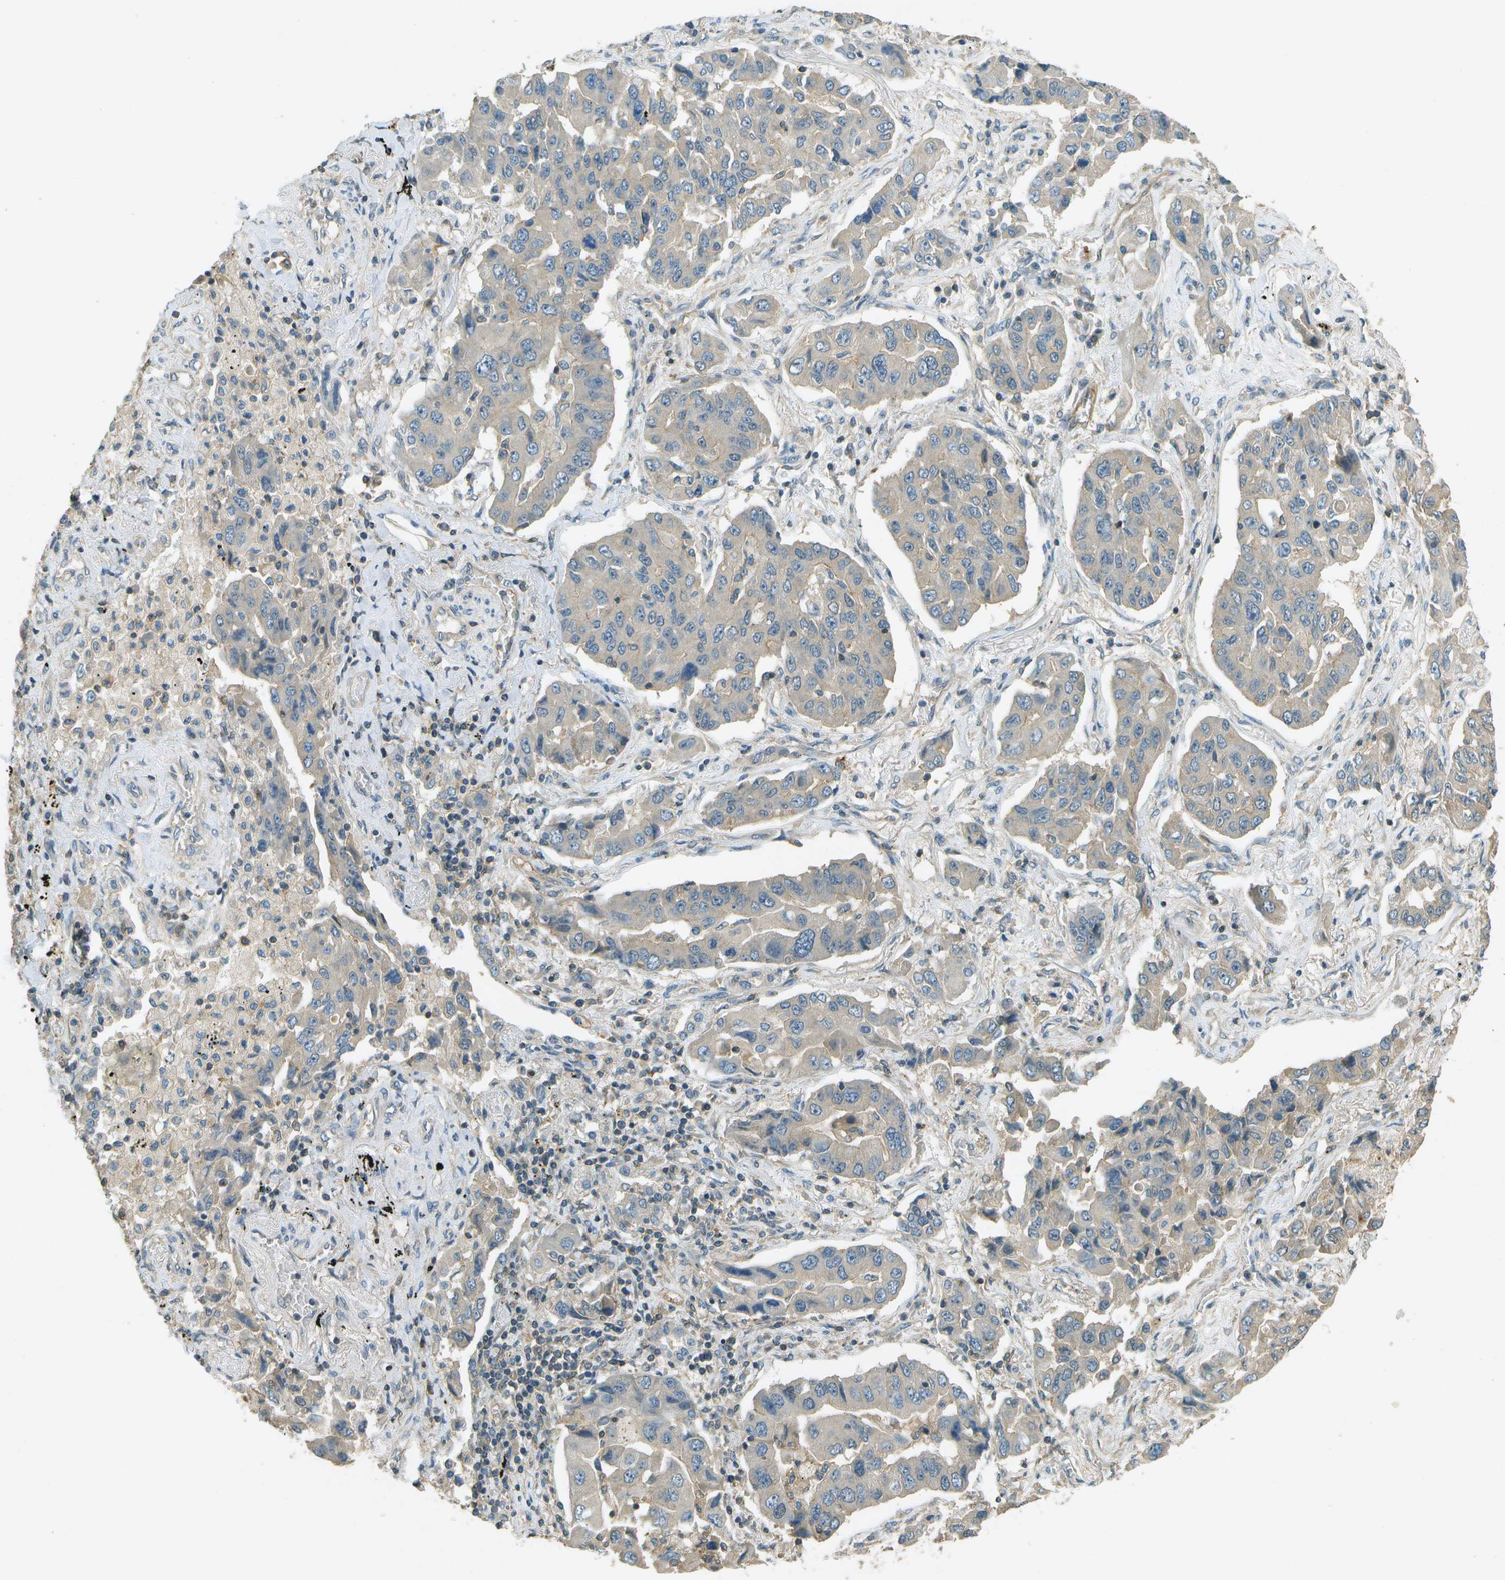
{"staining": {"intensity": "negative", "quantity": "none", "location": "none"}, "tissue": "lung cancer", "cell_type": "Tumor cells", "image_type": "cancer", "snomed": [{"axis": "morphology", "description": "Adenocarcinoma, NOS"}, {"axis": "topography", "description": "Lung"}], "caption": "Protein analysis of lung cancer reveals no significant staining in tumor cells.", "gene": "NUDT4", "patient": {"sex": "female", "age": 65}}